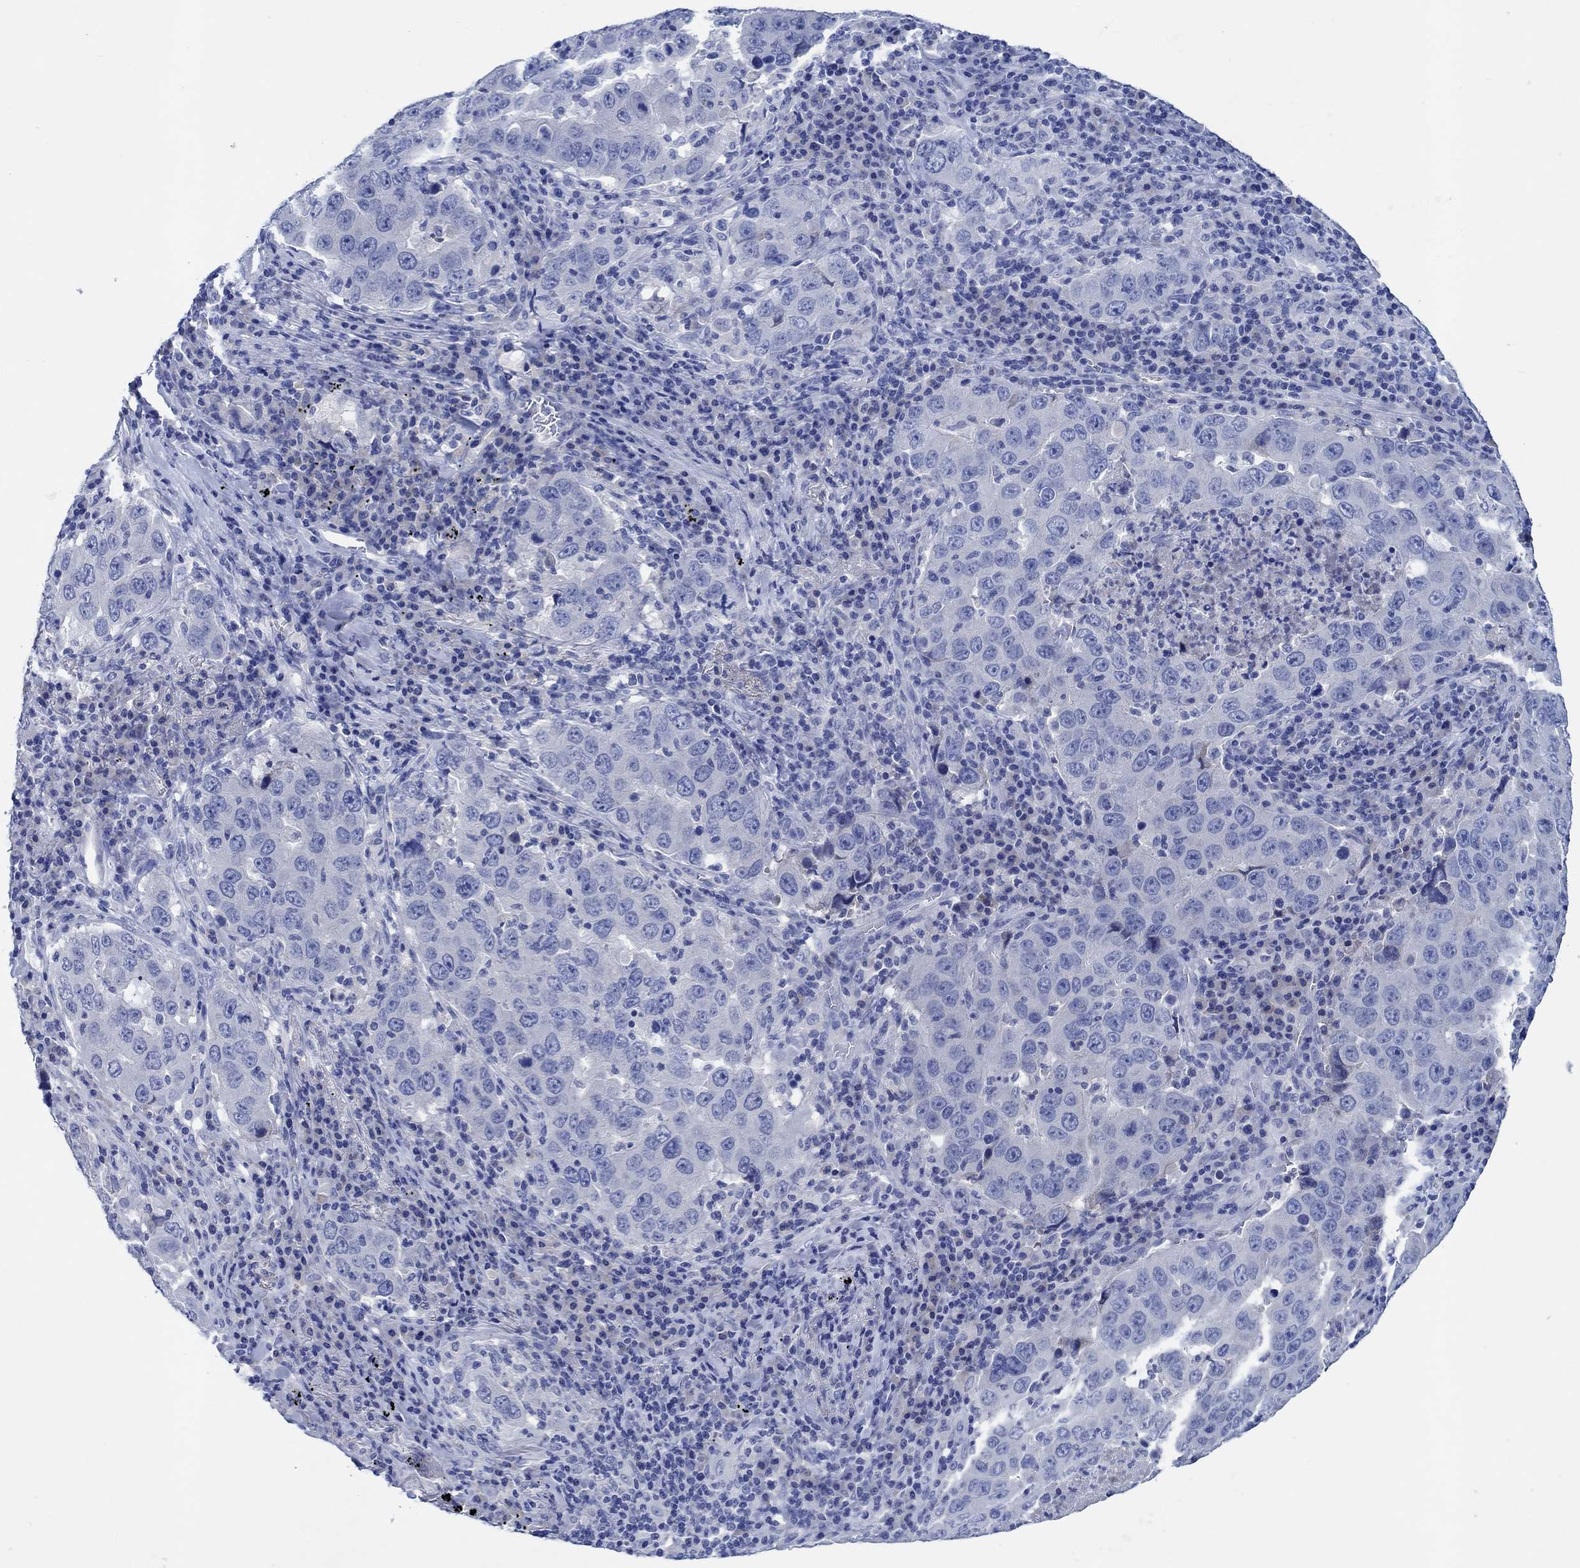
{"staining": {"intensity": "negative", "quantity": "none", "location": "none"}, "tissue": "lung cancer", "cell_type": "Tumor cells", "image_type": "cancer", "snomed": [{"axis": "morphology", "description": "Adenocarcinoma, NOS"}, {"axis": "topography", "description": "Lung"}], "caption": "DAB immunohistochemical staining of human lung cancer (adenocarcinoma) shows no significant staining in tumor cells.", "gene": "CPNE6", "patient": {"sex": "male", "age": 73}}